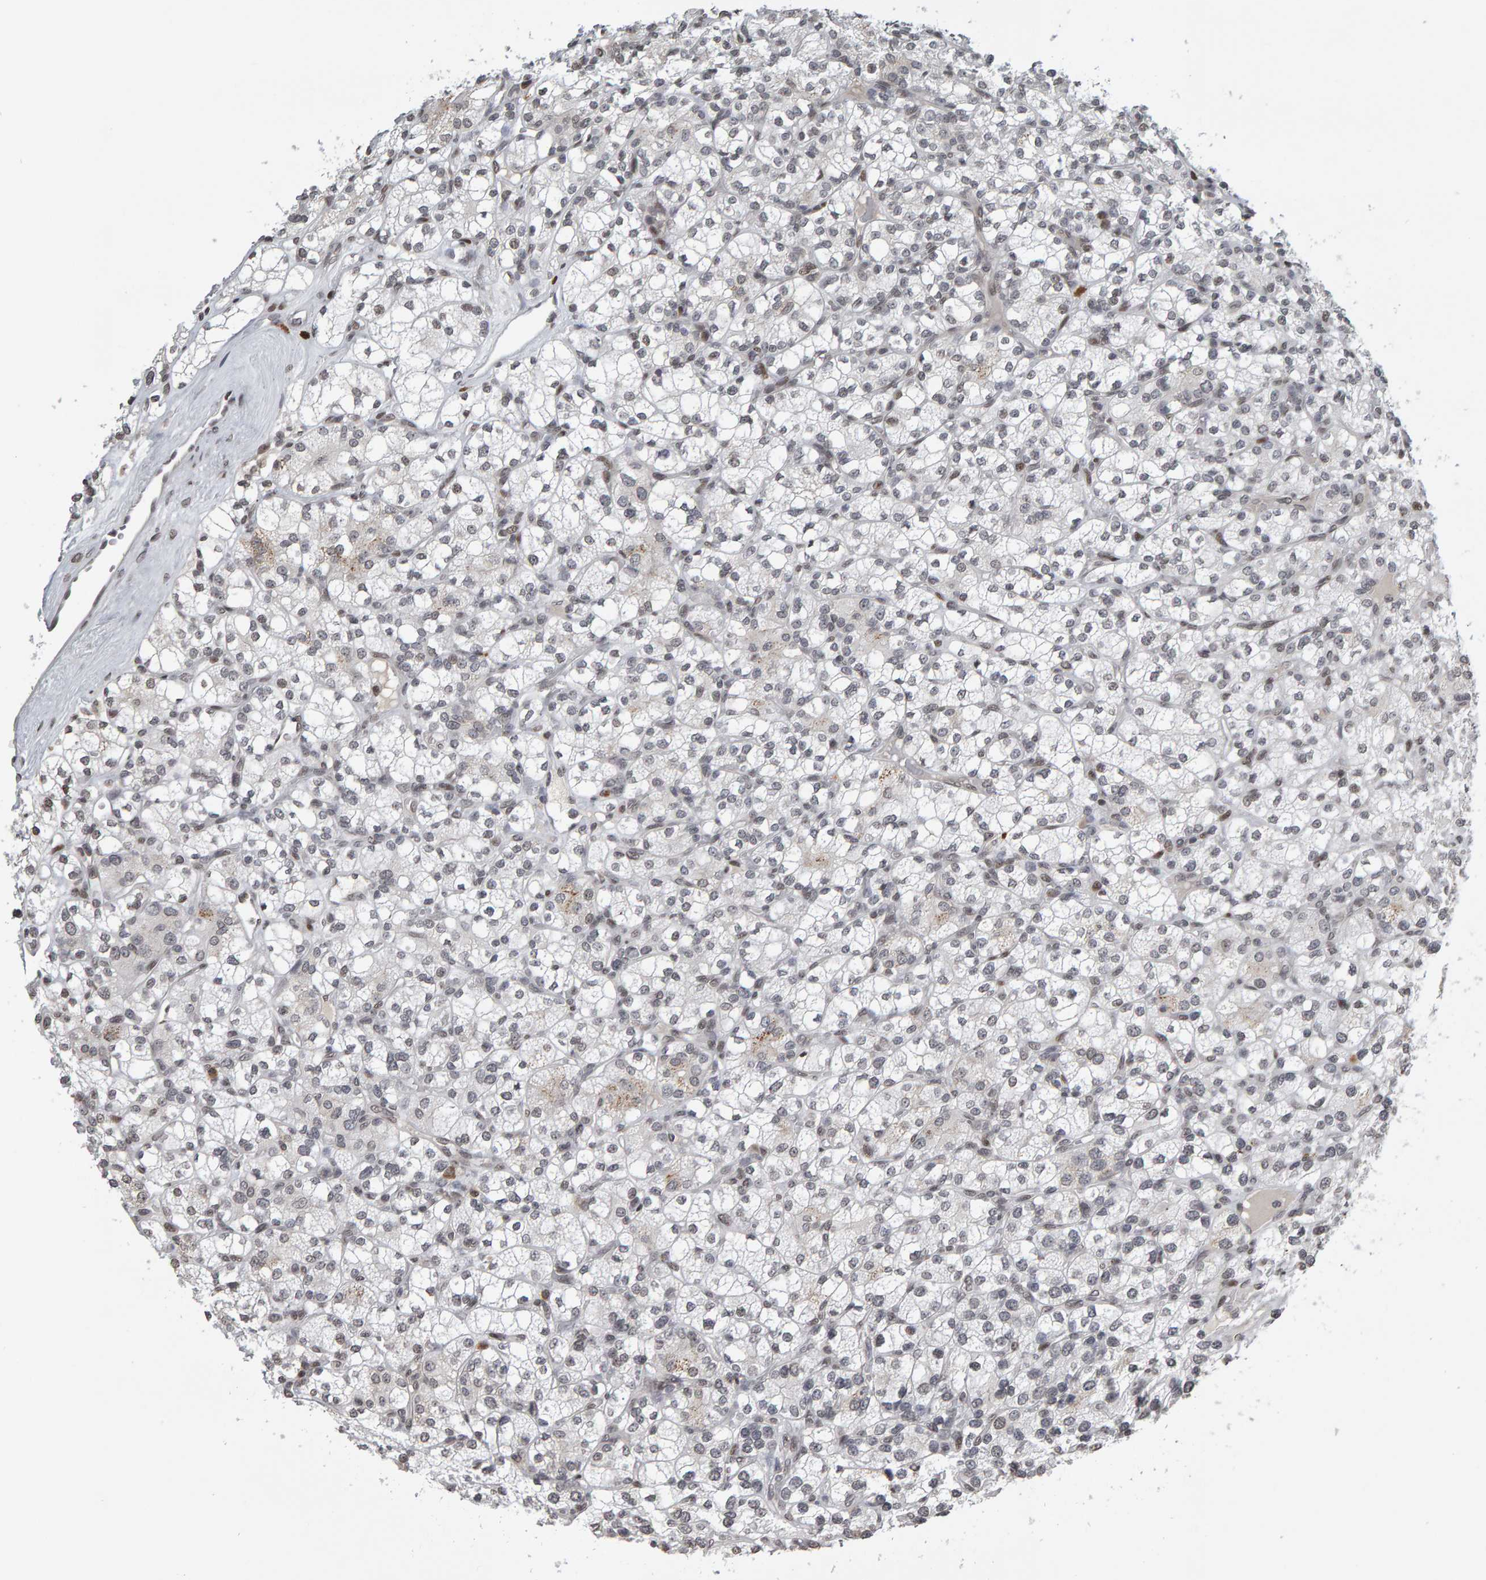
{"staining": {"intensity": "negative", "quantity": "none", "location": "none"}, "tissue": "renal cancer", "cell_type": "Tumor cells", "image_type": "cancer", "snomed": [{"axis": "morphology", "description": "Adenocarcinoma, NOS"}, {"axis": "topography", "description": "Kidney"}], "caption": "Tumor cells show no significant expression in renal adenocarcinoma. Nuclei are stained in blue.", "gene": "TRAM1", "patient": {"sex": "male", "age": 77}}